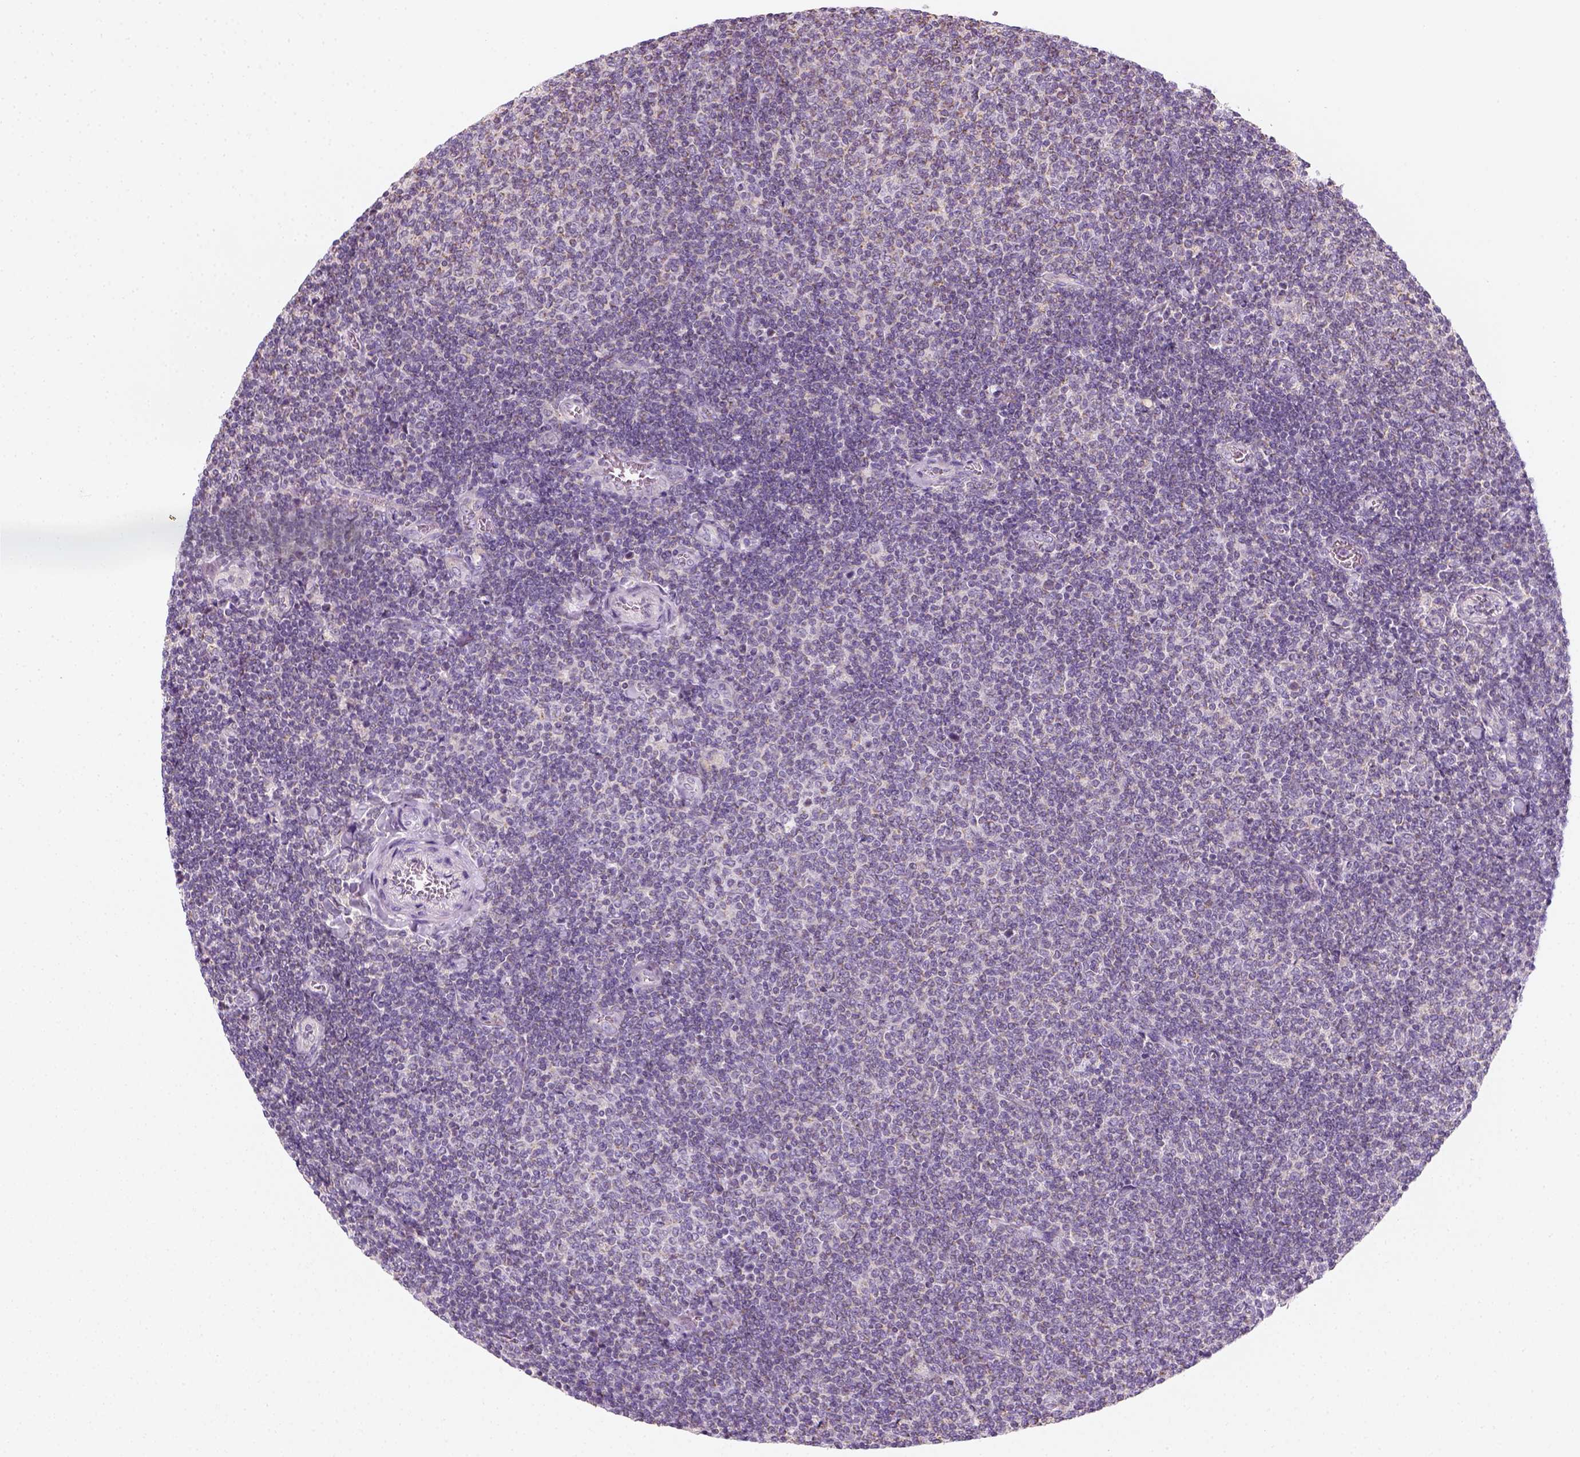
{"staining": {"intensity": "negative", "quantity": "none", "location": "none"}, "tissue": "lymphoma", "cell_type": "Tumor cells", "image_type": "cancer", "snomed": [{"axis": "morphology", "description": "Malignant lymphoma, non-Hodgkin's type, Low grade"}, {"axis": "topography", "description": "Lymph node"}], "caption": "Low-grade malignant lymphoma, non-Hodgkin's type stained for a protein using immunohistochemistry displays no positivity tumor cells.", "gene": "AWAT2", "patient": {"sex": "male", "age": 52}}